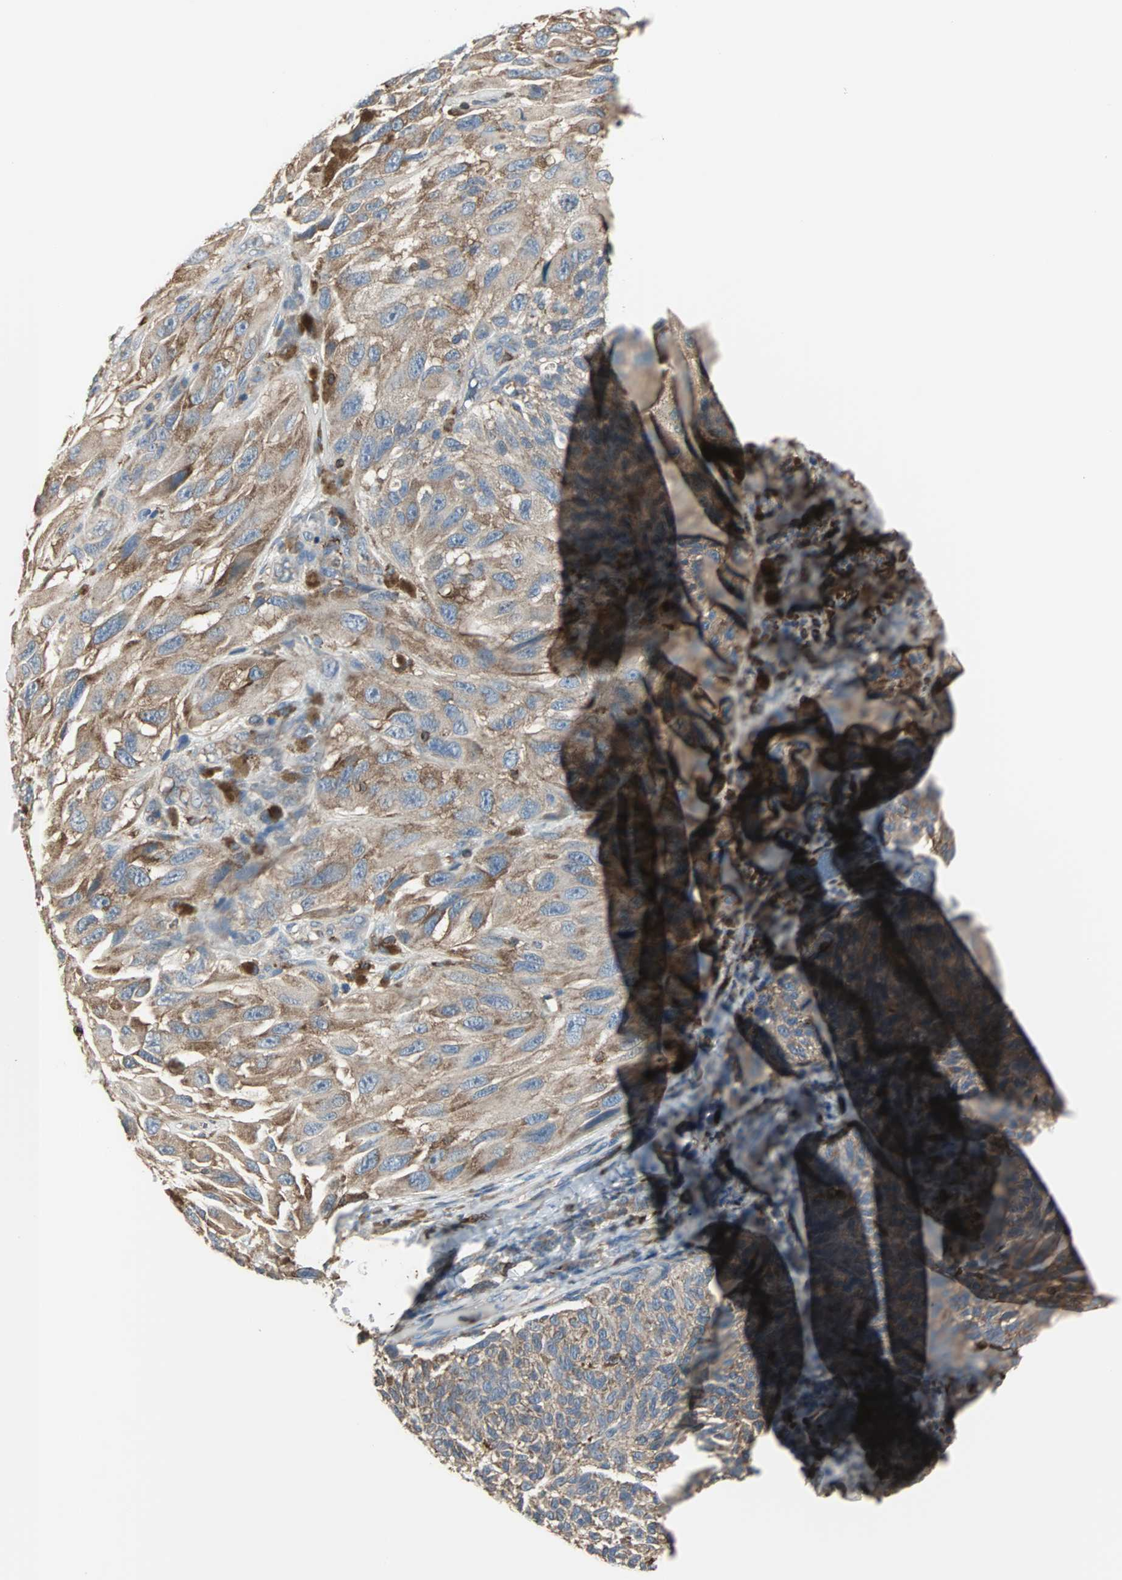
{"staining": {"intensity": "moderate", "quantity": ">75%", "location": "cytoplasmic/membranous"}, "tissue": "melanoma", "cell_type": "Tumor cells", "image_type": "cancer", "snomed": [{"axis": "morphology", "description": "Malignant melanoma, NOS"}, {"axis": "topography", "description": "Skin"}], "caption": "Moderate cytoplasmic/membranous positivity for a protein is identified in approximately >75% of tumor cells of malignant melanoma using IHC.", "gene": "LRRFIP1", "patient": {"sex": "female", "age": 73}}